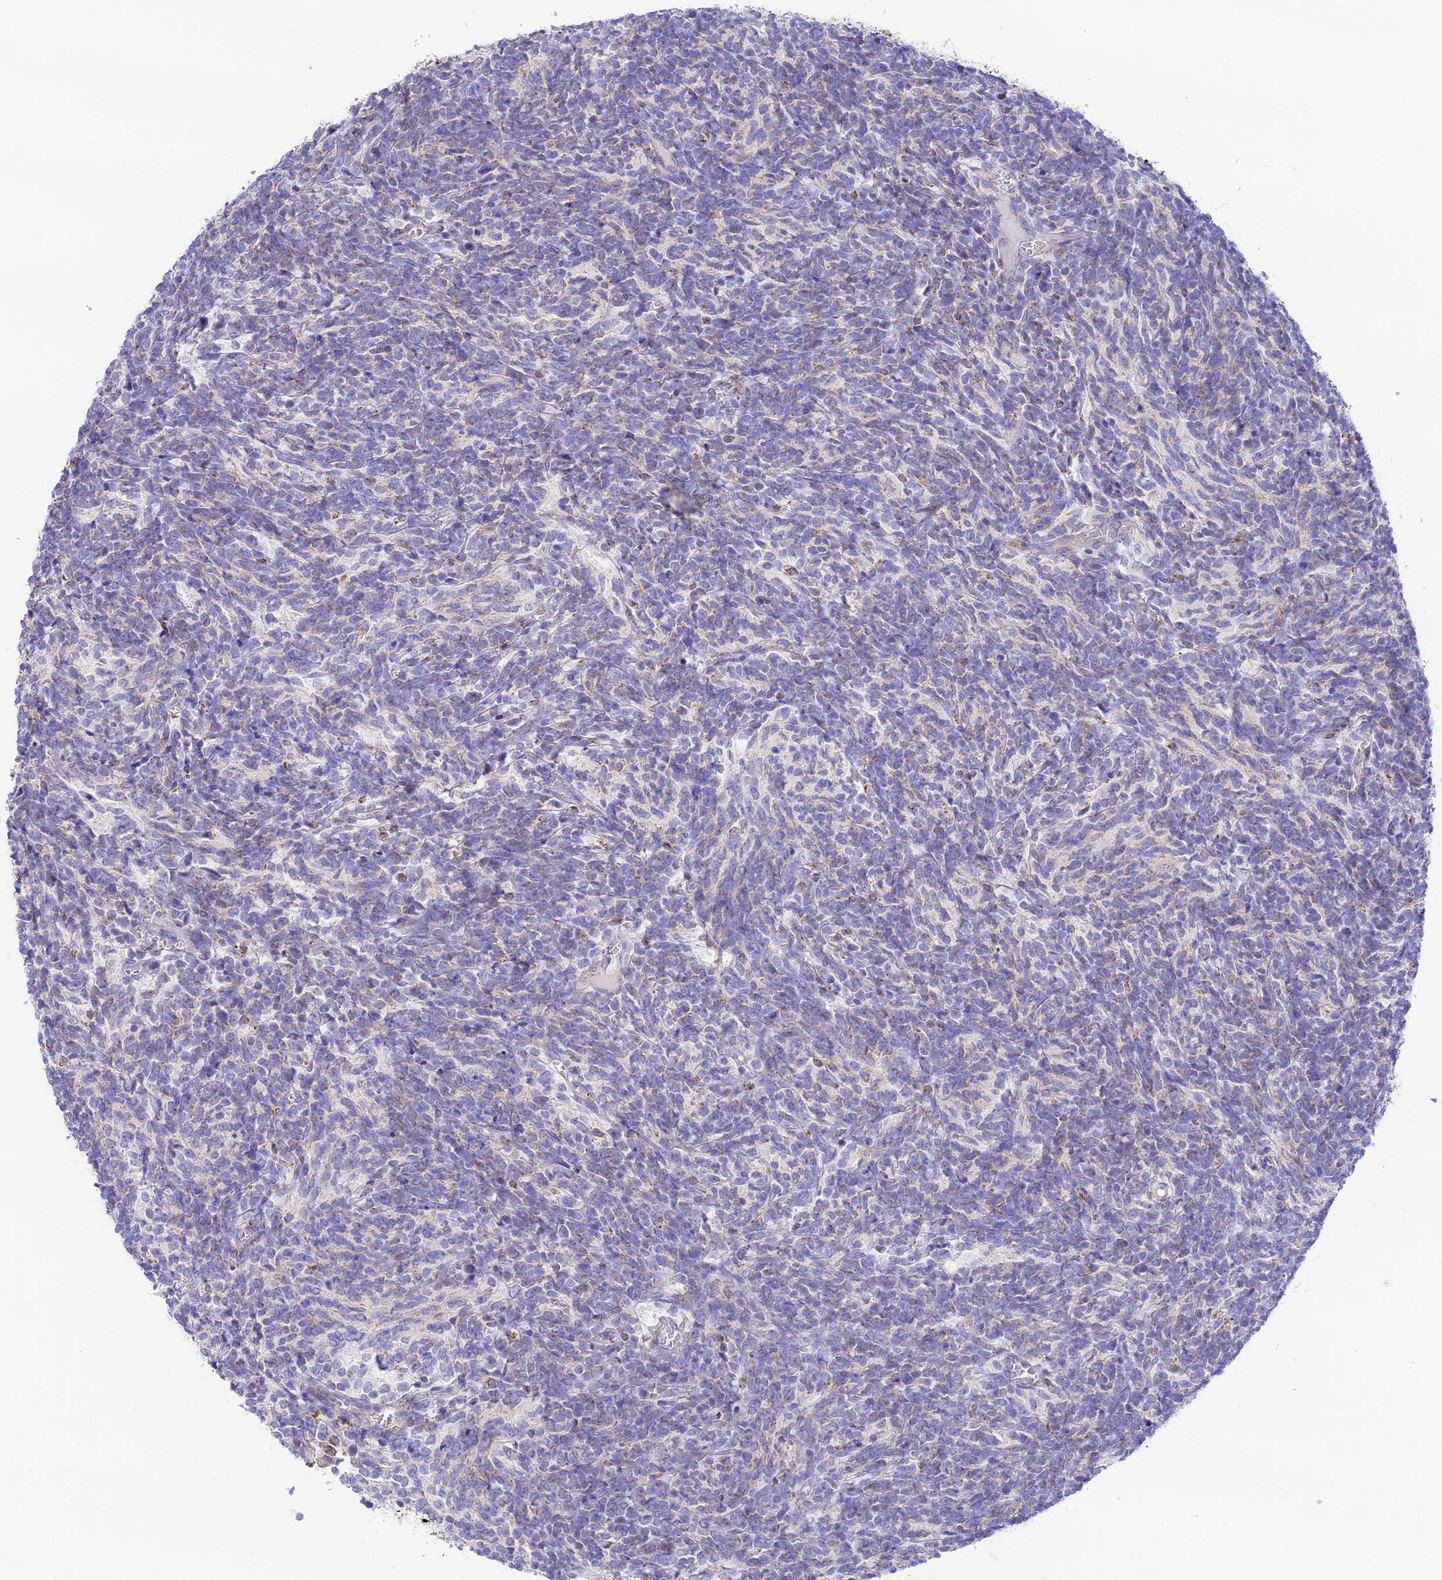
{"staining": {"intensity": "negative", "quantity": "none", "location": "none"}, "tissue": "glioma", "cell_type": "Tumor cells", "image_type": "cancer", "snomed": [{"axis": "morphology", "description": "Glioma, malignant, Low grade"}, {"axis": "topography", "description": "Brain"}], "caption": "Immunohistochemical staining of human low-grade glioma (malignant) shows no significant staining in tumor cells.", "gene": "HSDL2", "patient": {"sex": "female", "age": 1}}